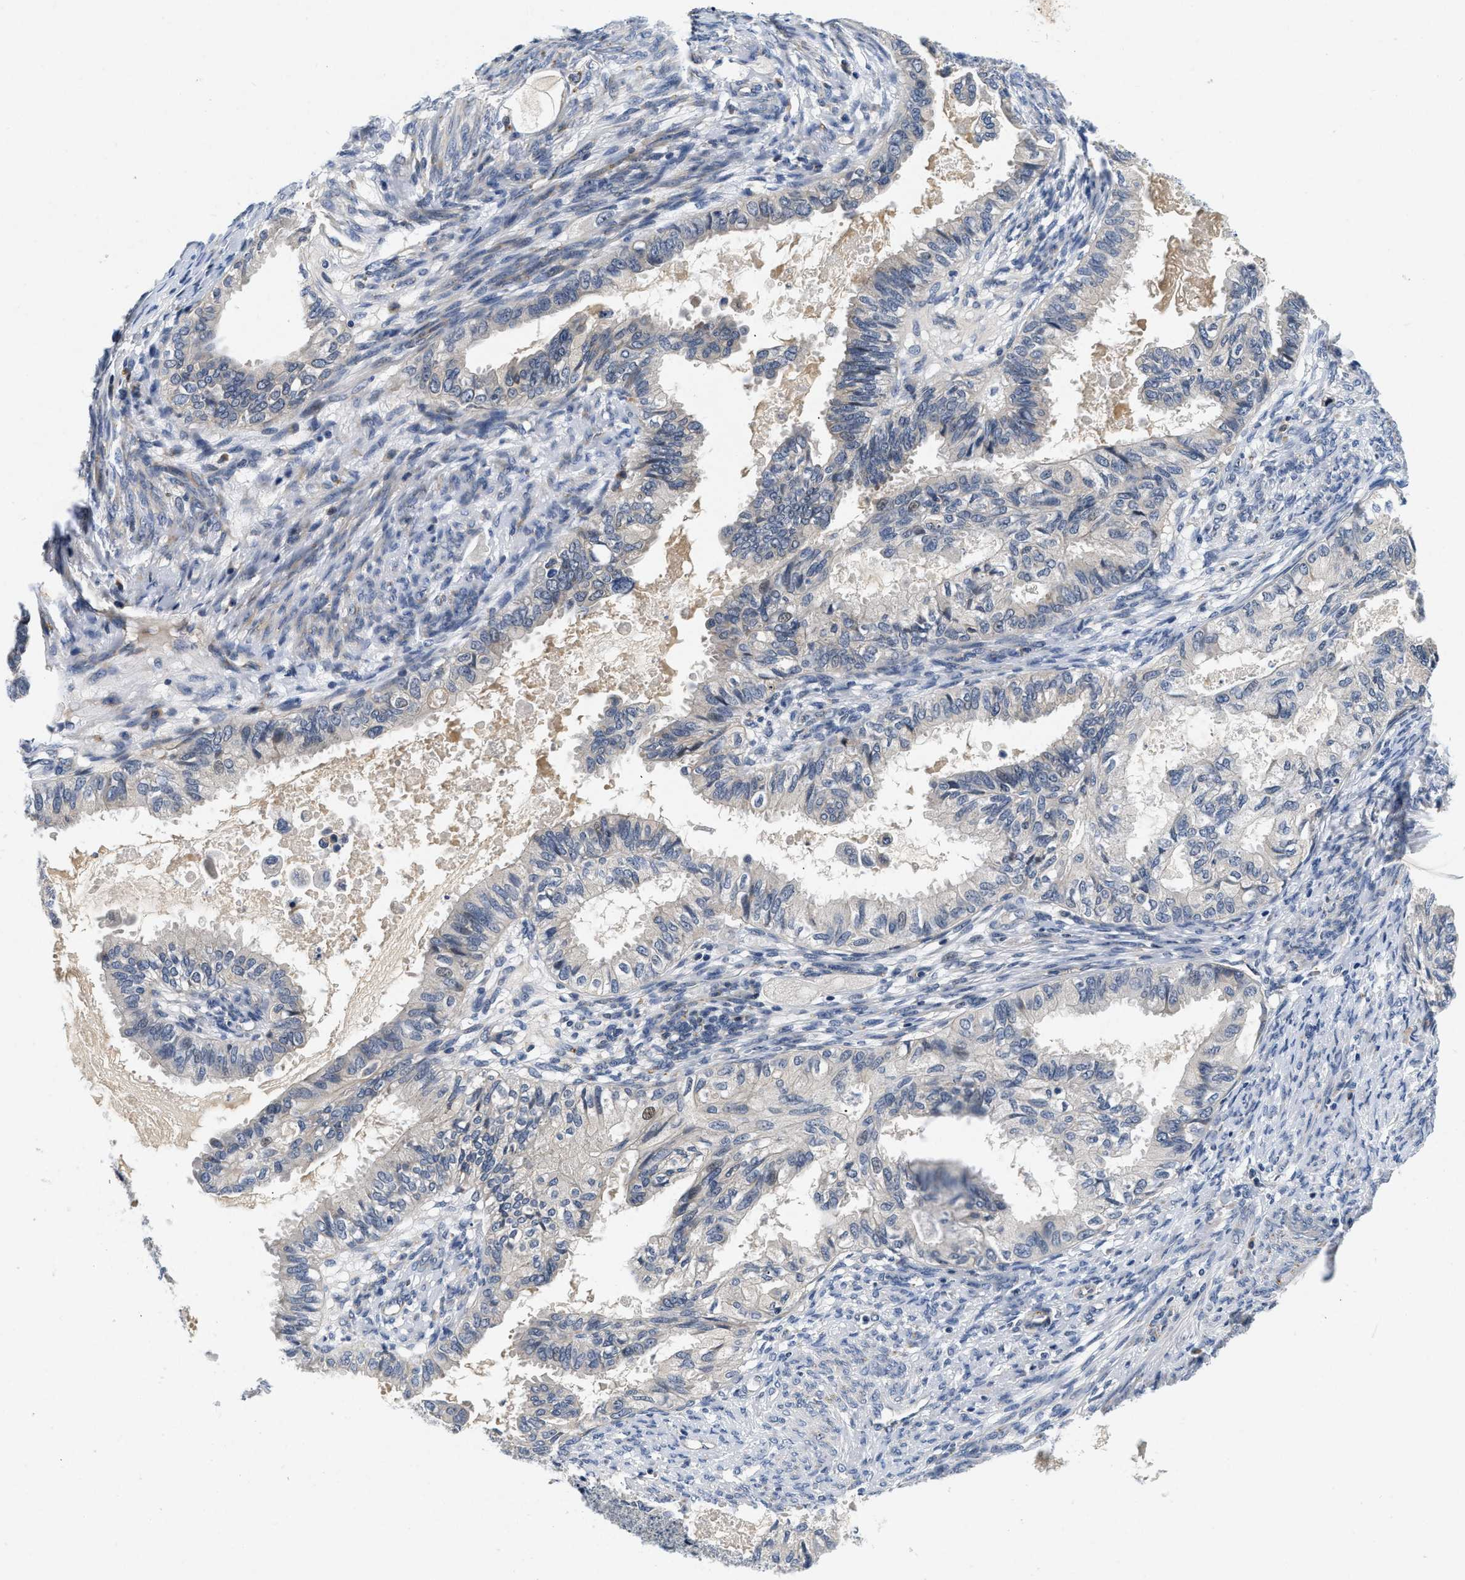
{"staining": {"intensity": "negative", "quantity": "none", "location": "none"}, "tissue": "cervical cancer", "cell_type": "Tumor cells", "image_type": "cancer", "snomed": [{"axis": "morphology", "description": "Normal tissue, NOS"}, {"axis": "morphology", "description": "Adenocarcinoma, NOS"}, {"axis": "topography", "description": "Cervix"}, {"axis": "topography", "description": "Endometrium"}], "caption": "The photomicrograph shows no significant positivity in tumor cells of cervical cancer (adenocarcinoma). (Stains: DAB (3,3'-diaminobenzidine) immunohistochemistry (IHC) with hematoxylin counter stain, Microscopy: brightfield microscopy at high magnification).", "gene": "PDP1", "patient": {"sex": "female", "age": 86}}